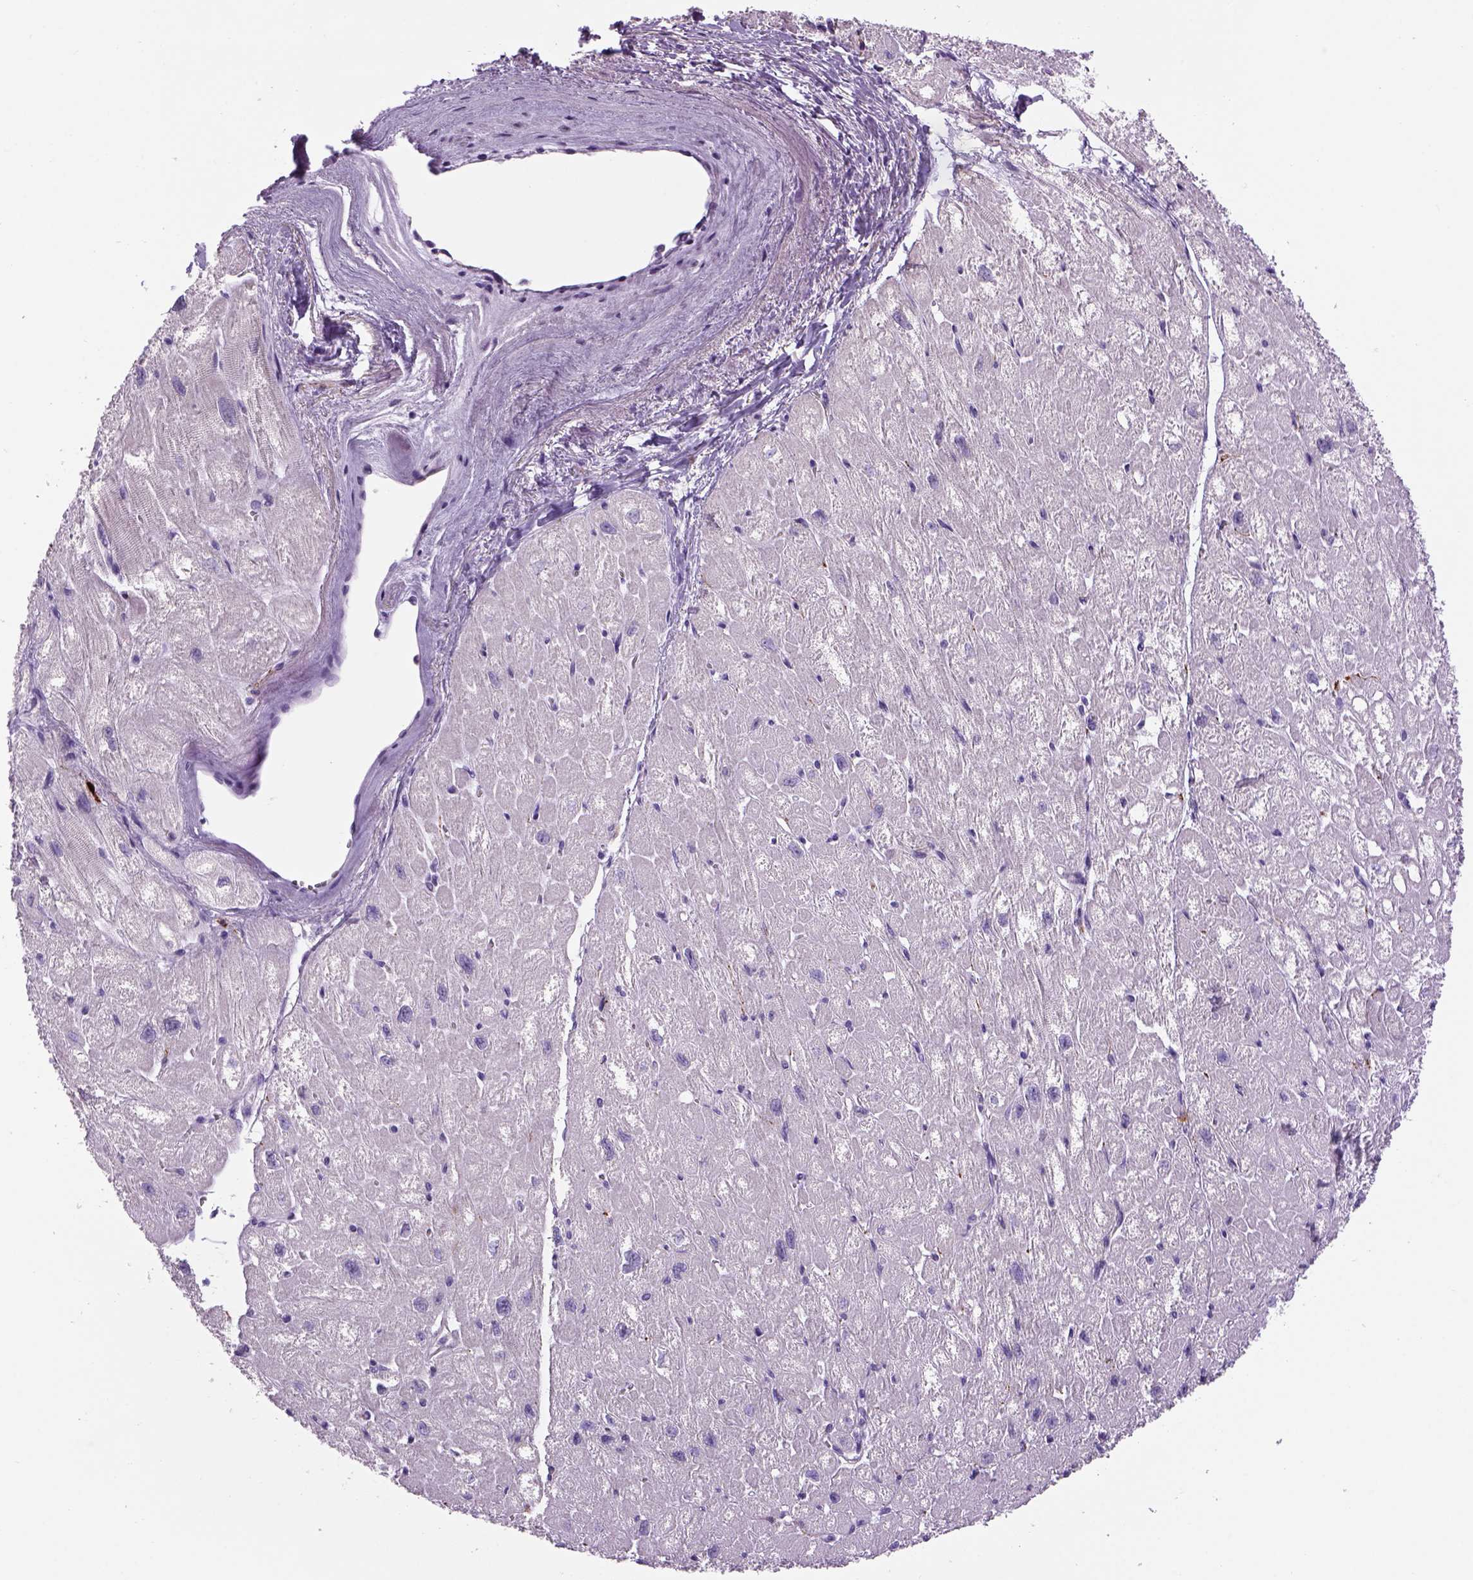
{"staining": {"intensity": "negative", "quantity": "none", "location": "none"}, "tissue": "heart muscle", "cell_type": "Cardiomyocytes", "image_type": "normal", "snomed": [{"axis": "morphology", "description": "Normal tissue, NOS"}, {"axis": "topography", "description": "Heart"}], "caption": "DAB immunohistochemical staining of benign heart muscle reveals no significant positivity in cardiomyocytes.", "gene": "DBH", "patient": {"sex": "male", "age": 61}}